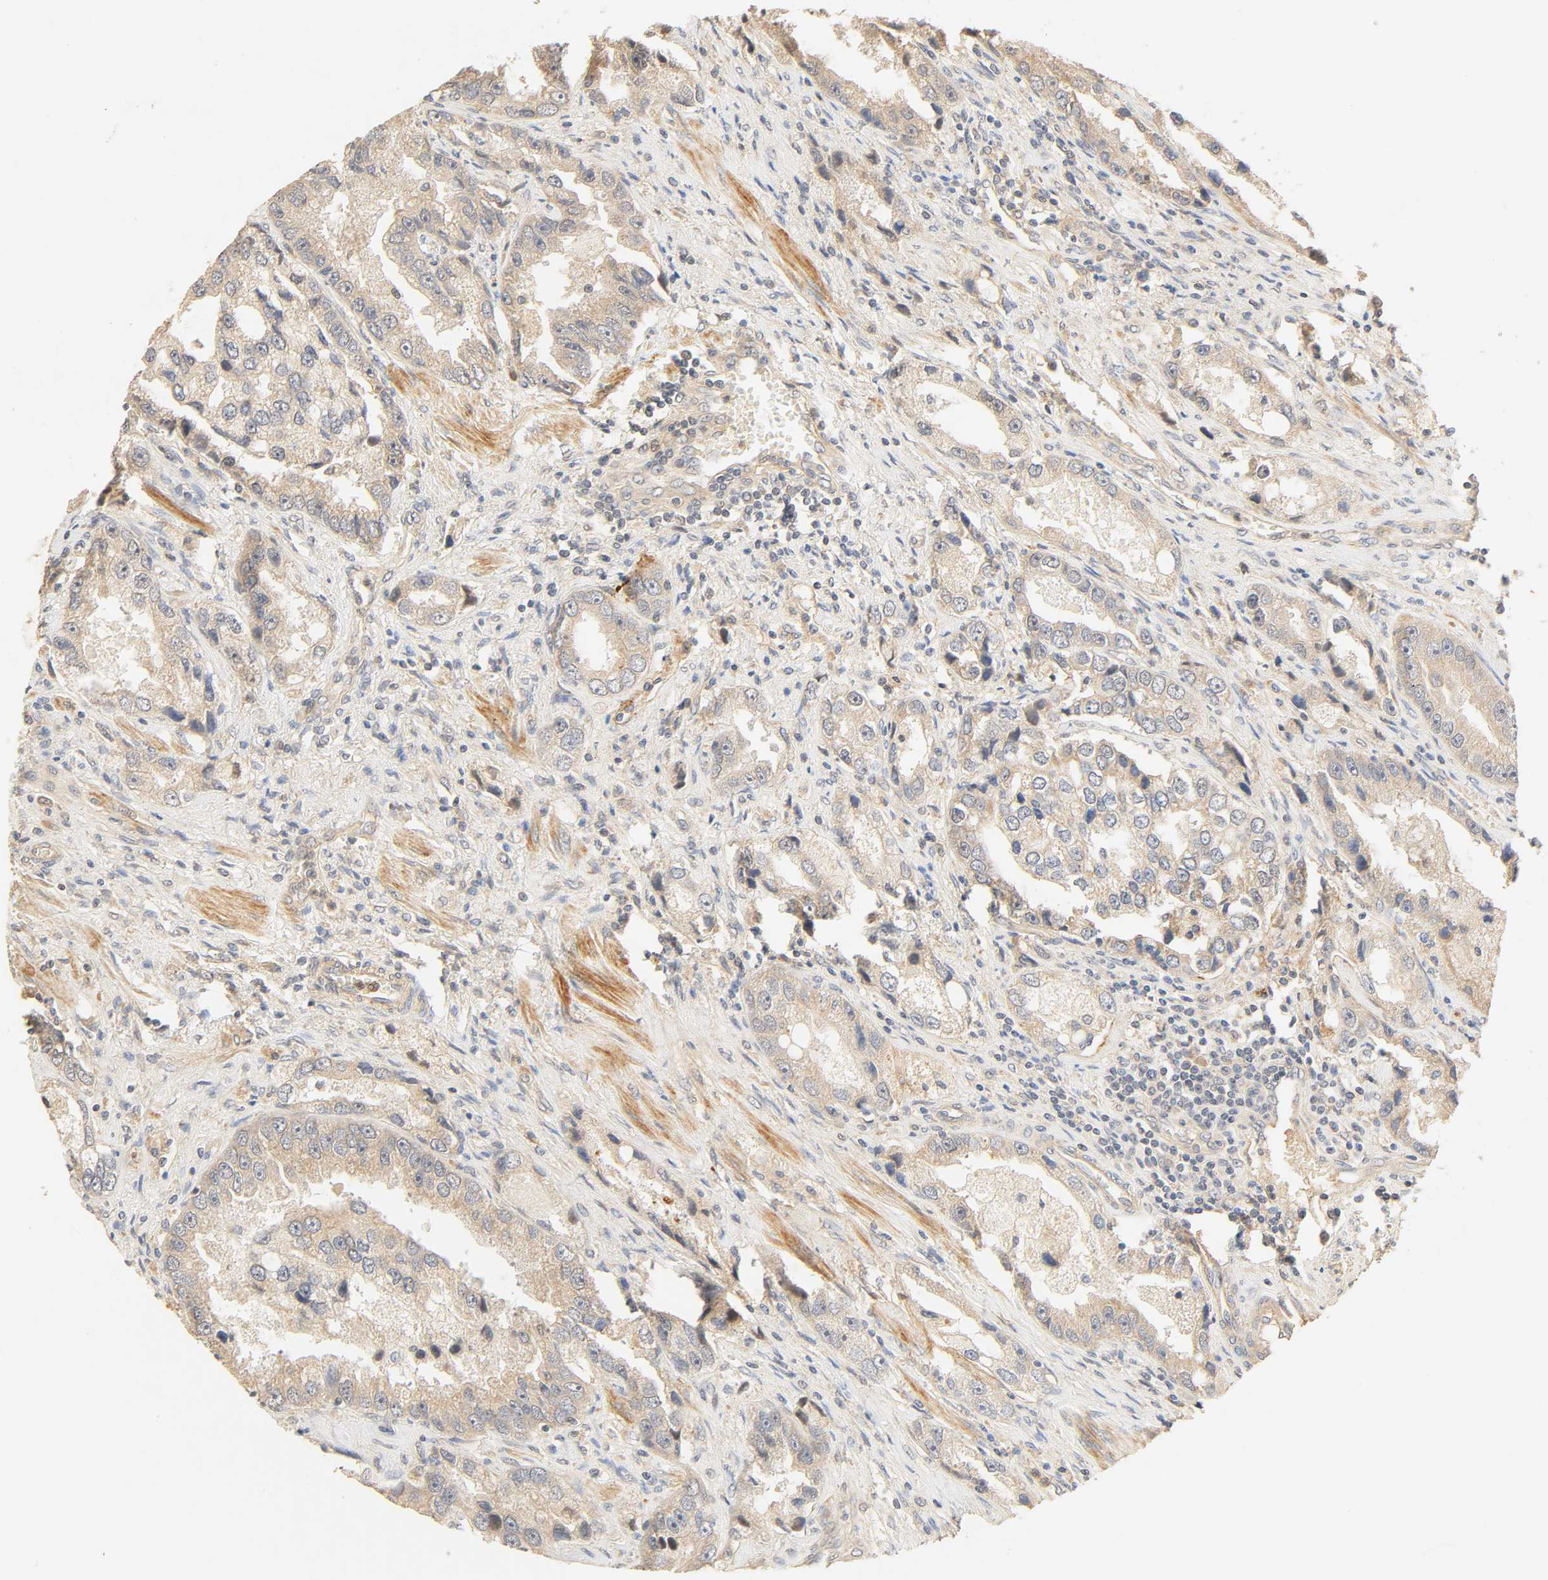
{"staining": {"intensity": "weak", "quantity": "25%-75%", "location": "cytoplasmic/membranous"}, "tissue": "prostate cancer", "cell_type": "Tumor cells", "image_type": "cancer", "snomed": [{"axis": "morphology", "description": "Adenocarcinoma, High grade"}, {"axis": "topography", "description": "Prostate"}], "caption": "This image displays immunohistochemistry (IHC) staining of human prostate cancer, with low weak cytoplasmic/membranous staining in approximately 25%-75% of tumor cells.", "gene": "CACNA1G", "patient": {"sex": "male", "age": 63}}